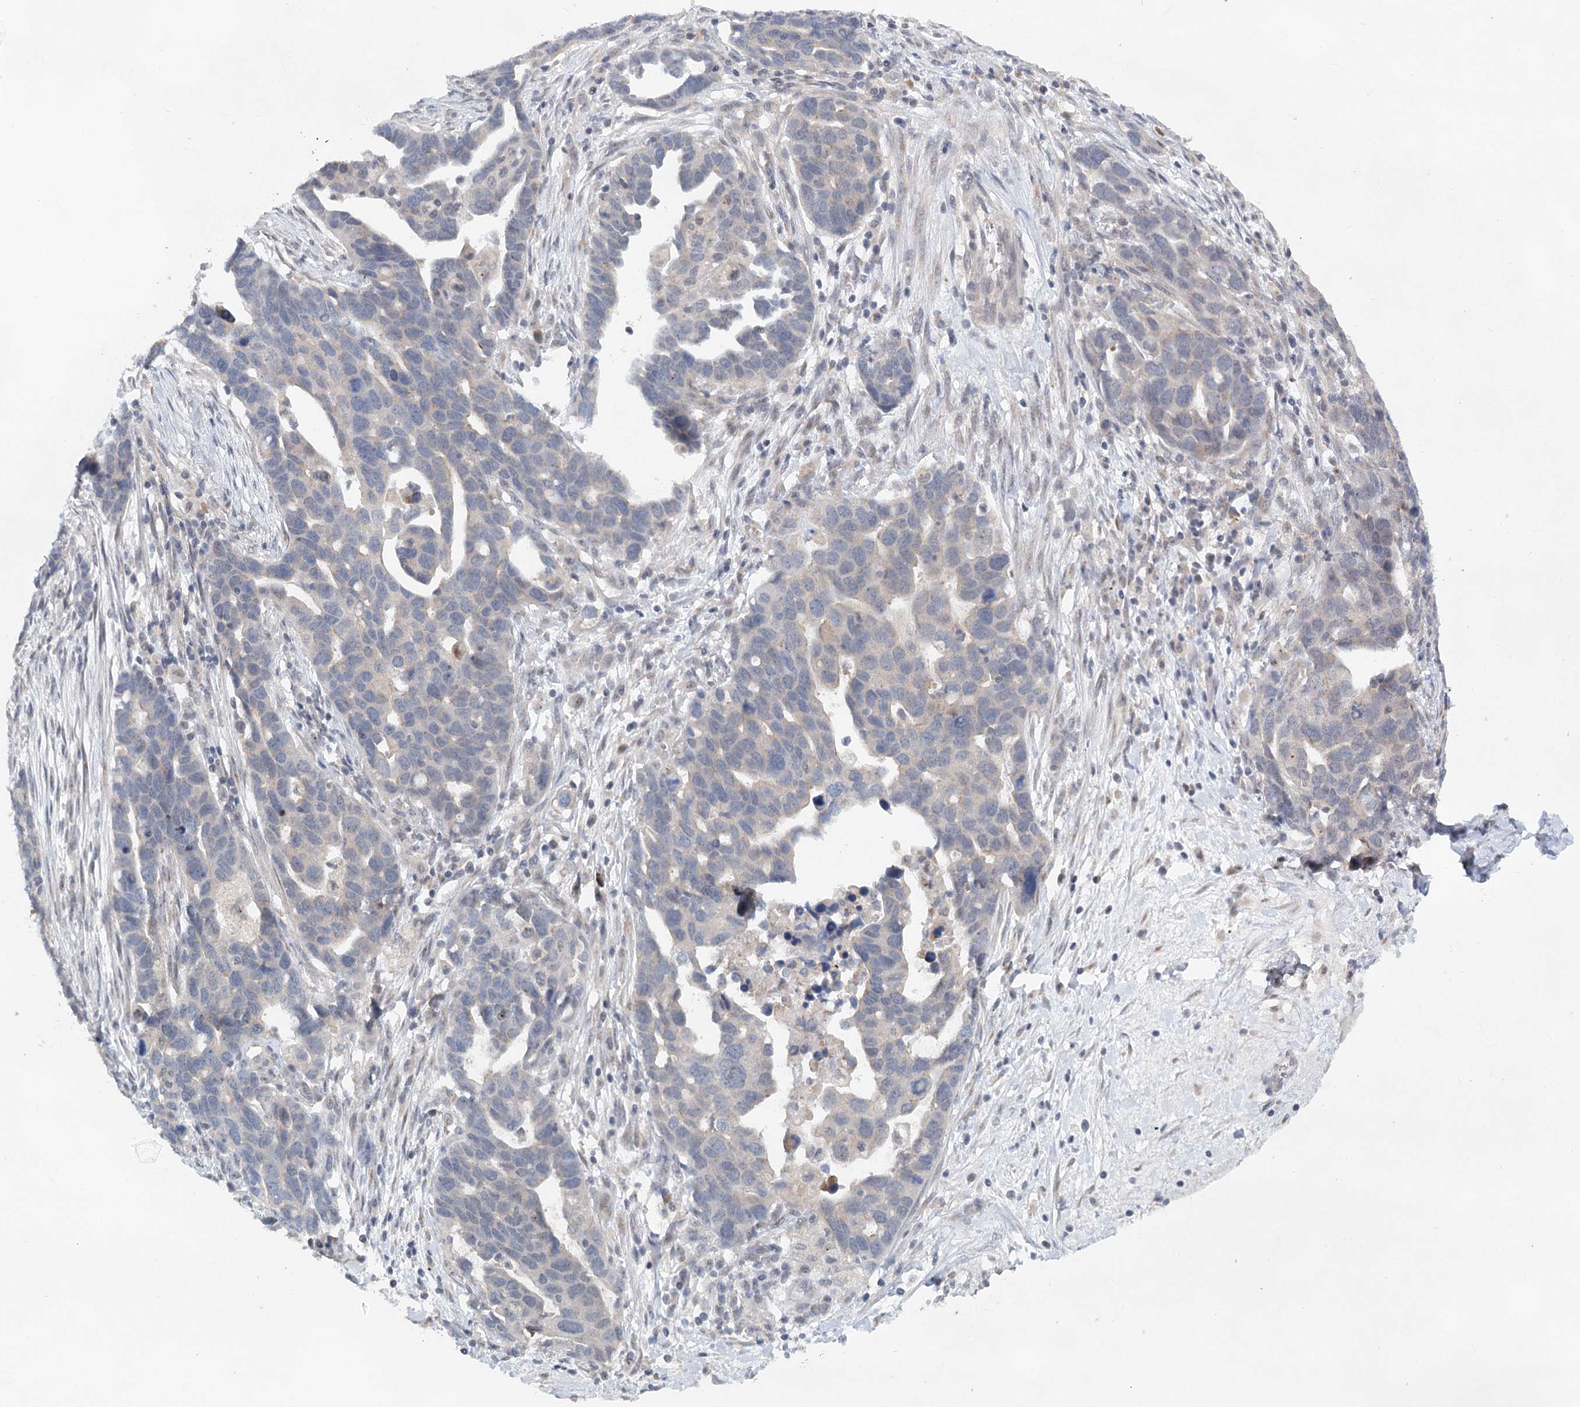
{"staining": {"intensity": "negative", "quantity": "none", "location": "none"}, "tissue": "ovarian cancer", "cell_type": "Tumor cells", "image_type": "cancer", "snomed": [{"axis": "morphology", "description": "Cystadenocarcinoma, serous, NOS"}, {"axis": "topography", "description": "Ovary"}], "caption": "A high-resolution image shows immunohistochemistry (IHC) staining of ovarian cancer, which reveals no significant expression in tumor cells.", "gene": "BLTP1", "patient": {"sex": "female", "age": 54}}